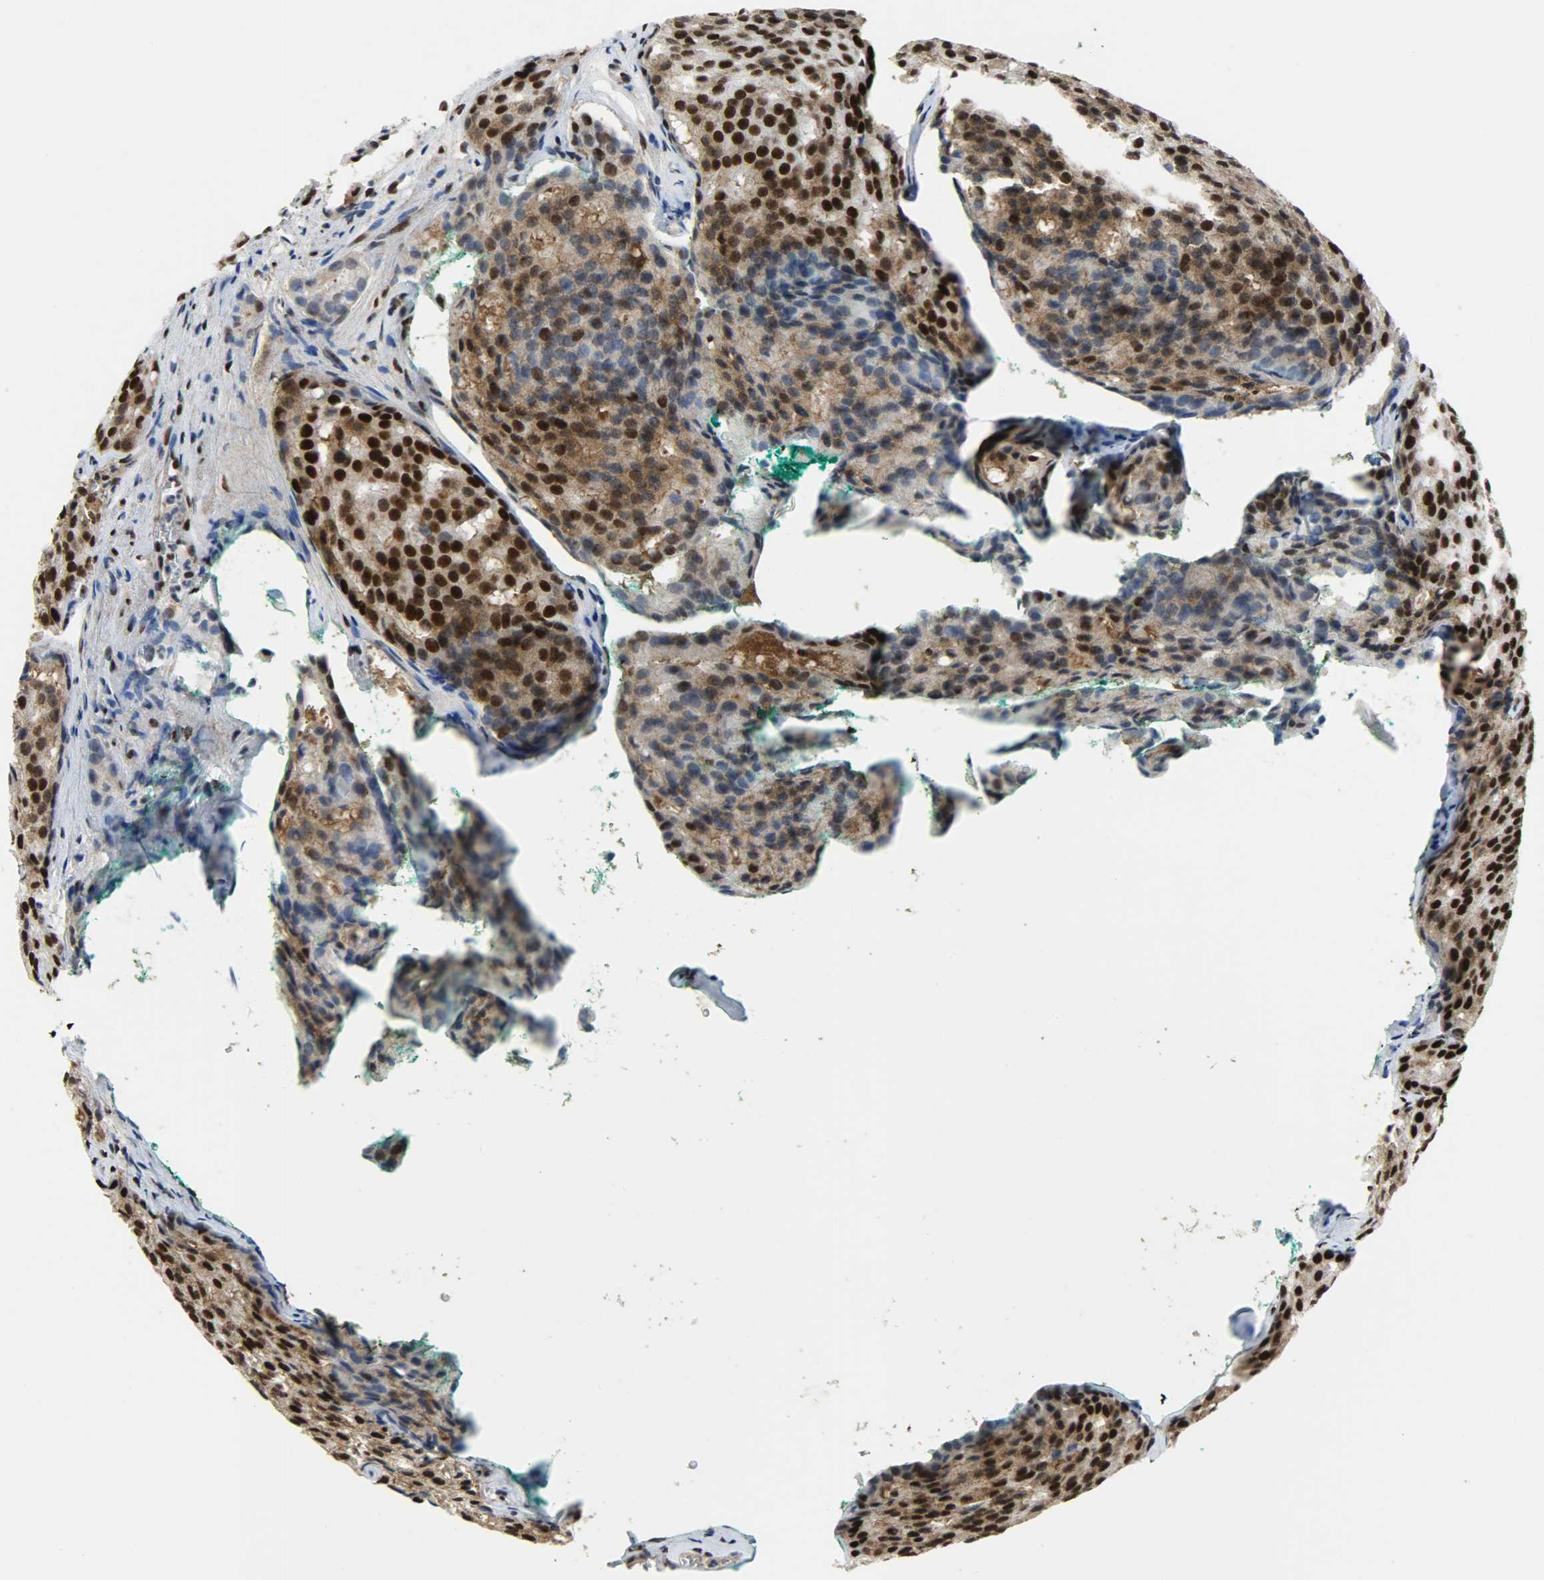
{"staining": {"intensity": "strong", "quantity": "25%-75%", "location": "cytoplasmic/membranous,nuclear"}, "tissue": "prostate cancer", "cell_type": "Tumor cells", "image_type": "cancer", "snomed": [{"axis": "morphology", "description": "Adenocarcinoma, High grade"}, {"axis": "topography", "description": "Prostate"}], "caption": "Immunohistochemistry (IHC) photomicrograph of neoplastic tissue: human prostate cancer stained using IHC demonstrates high levels of strong protein expression localized specifically in the cytoplasmic/membranous and nuclear of tumor cells, appearing as a cytoplasmic/membranous and nuclear brown color.", "gene": "SSB", "patient": {"sex": "male", "age": 64}}